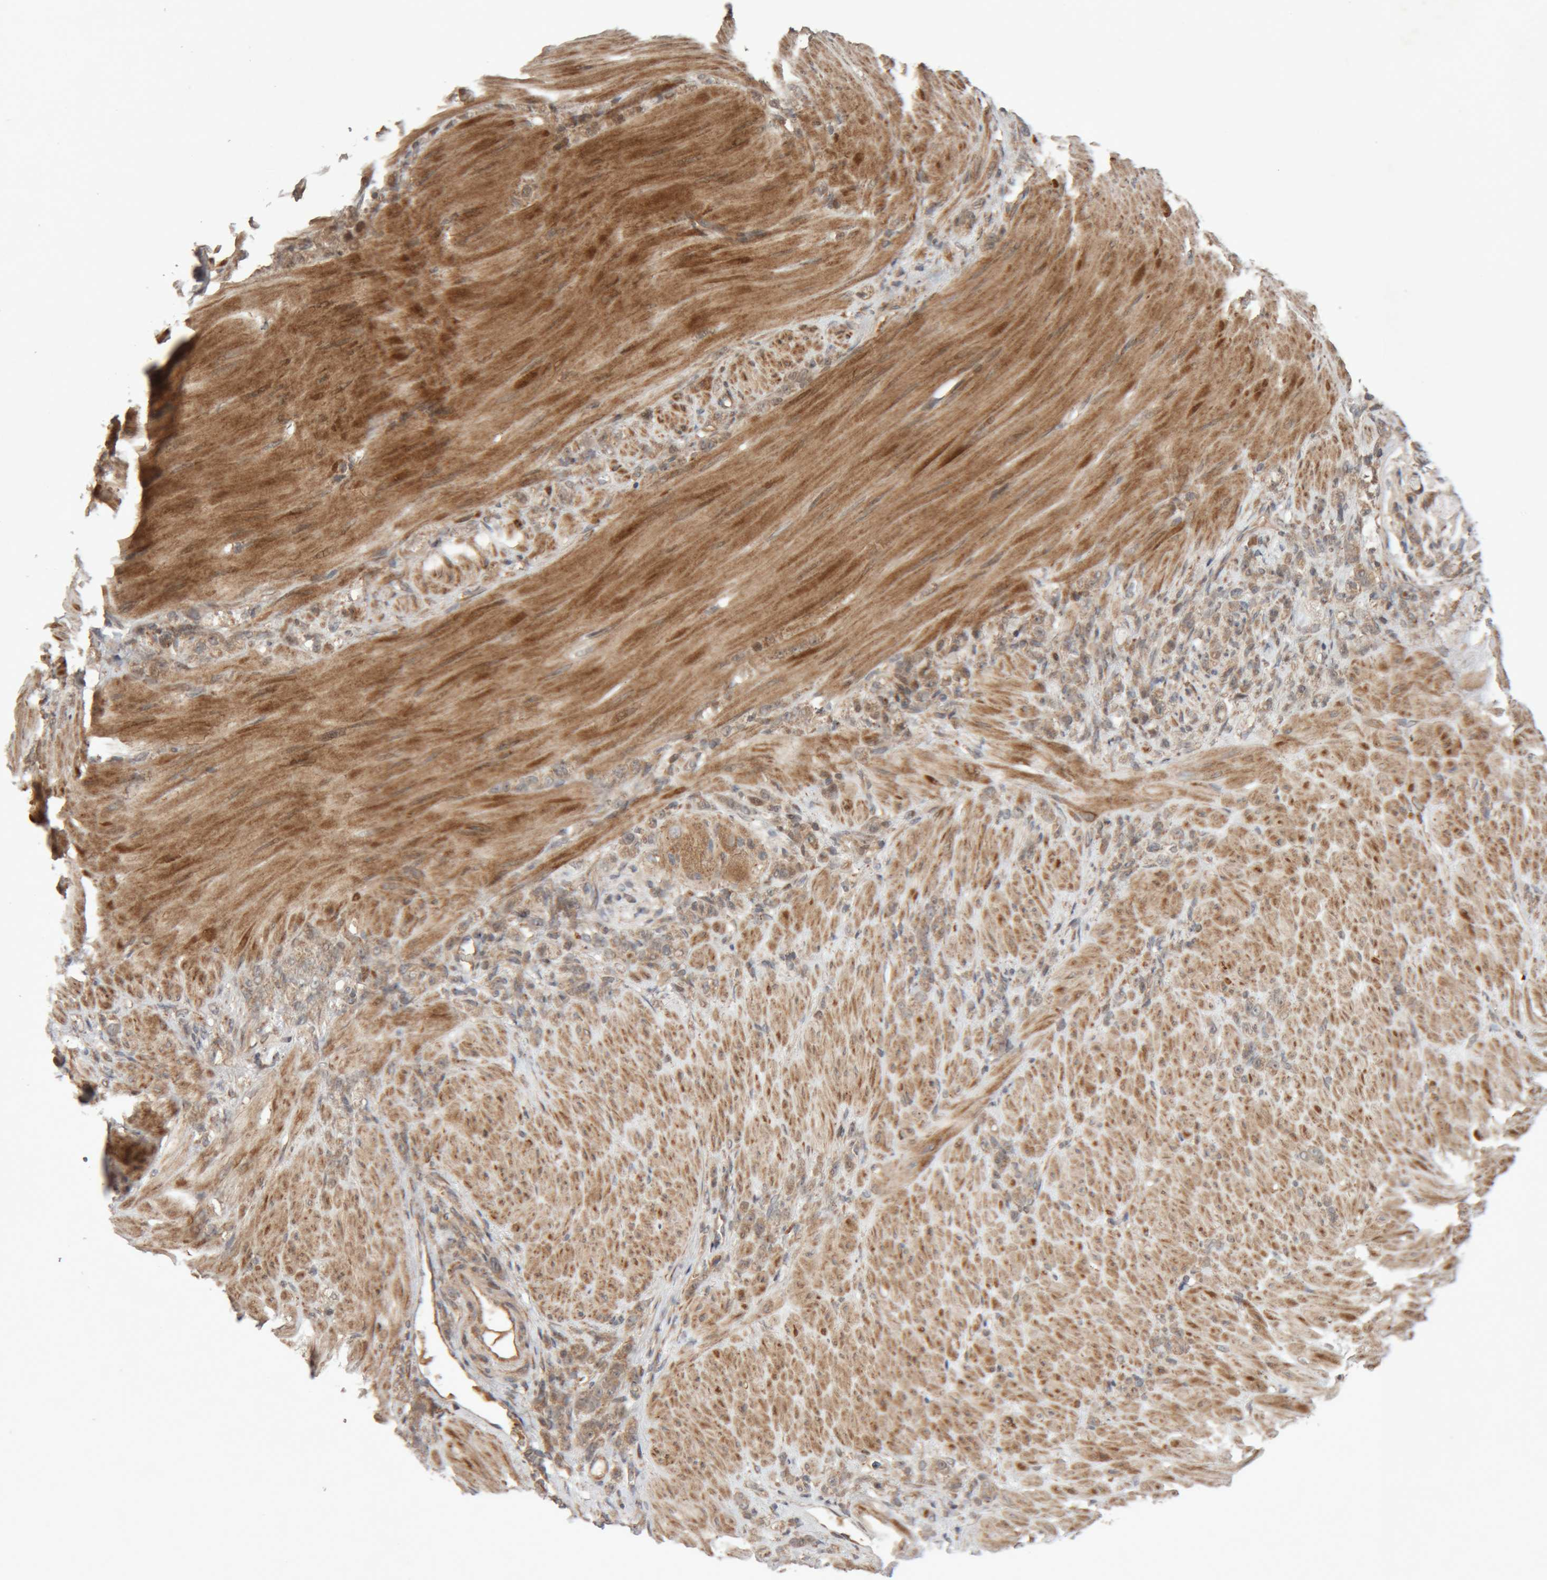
{"staining": {"intensity": "weak", "quantity": ">75%", "location": "cytoplasmic/membranous"}, "tissue": "stomach cancer", "cell_type": "Tumor cells", "image_type": "cancer", "snomed": [{"axis": "morphology", "description": "Normal tissue, NOS"}, {"axis": "morphology", "description": "Adenocarcinoma, NOS"}, {"axis": "topography", "description": "Stomach"}], "caption": "A brown stain labels weak cytoplasmic/membranous positivity of a protein in stomach cancer (adenocarcinoma) tumor cells.", "gene": "KIF21B", "patient": {"sex": "male", "age": 82}}